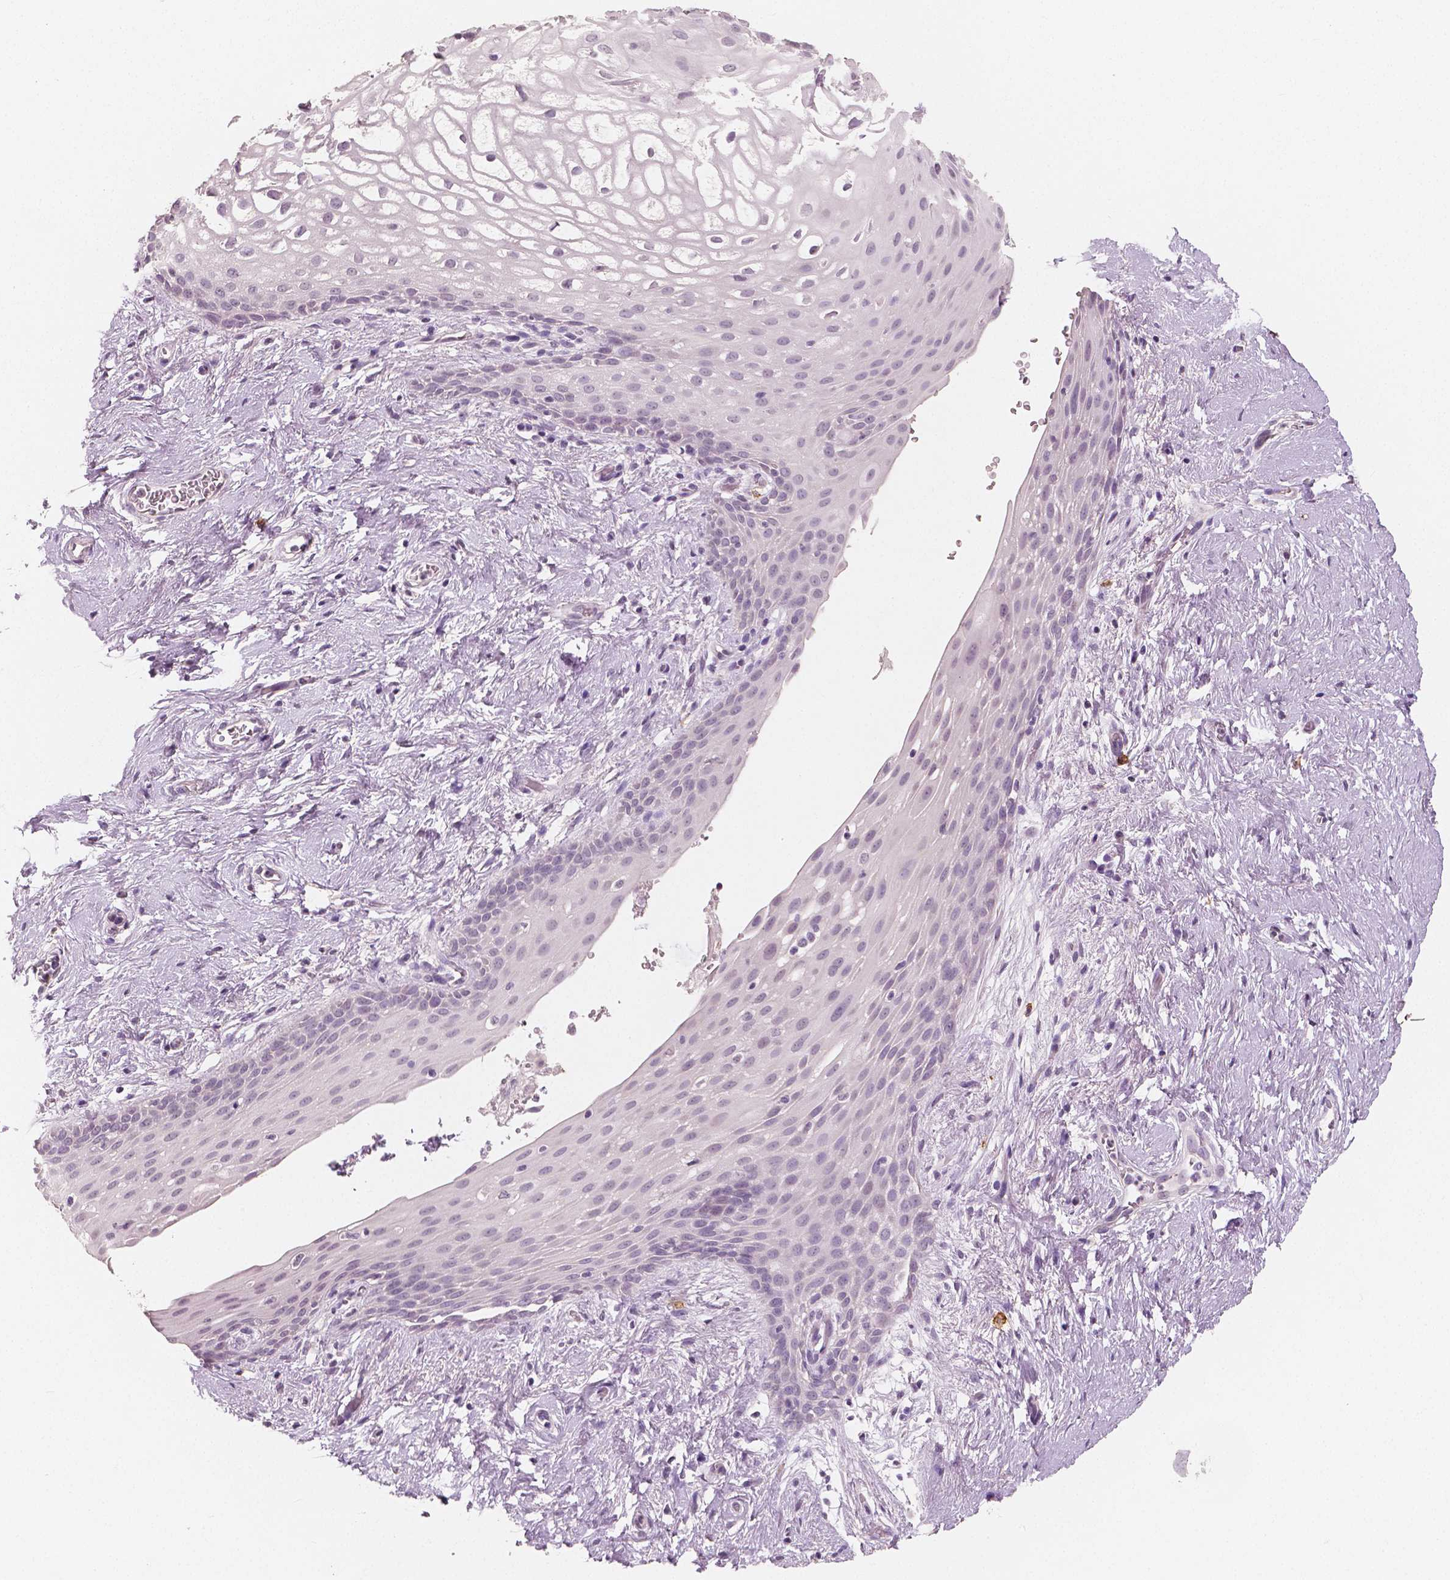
{"staining": {"intensity": "moderate", "quantity": "<25%", "location": "cytoplasmic/membranous"}, "tissue": "skin", "cell_type": "Epidermal cells", "image_type": "normal", "snomed": [{"axis": "morphology", "description": "Normal tissue, NOS"}, {"axis": "topography", "description": "Anal"}], "caption": "Immunohistochemistry of unremarkable human skin exhibits low levels of moderate cytoplasmic/membranous staining in about <25% of epidermal cells. The staining was performed using DAB (3,3'-diaminobenzidine) to visualize the protein expression in brown, while the nuclei were stained in blue with hematoxylin (Magnification: 20x).", "gene": "KIT", "patient": {"sex": "female", "age": 46}}